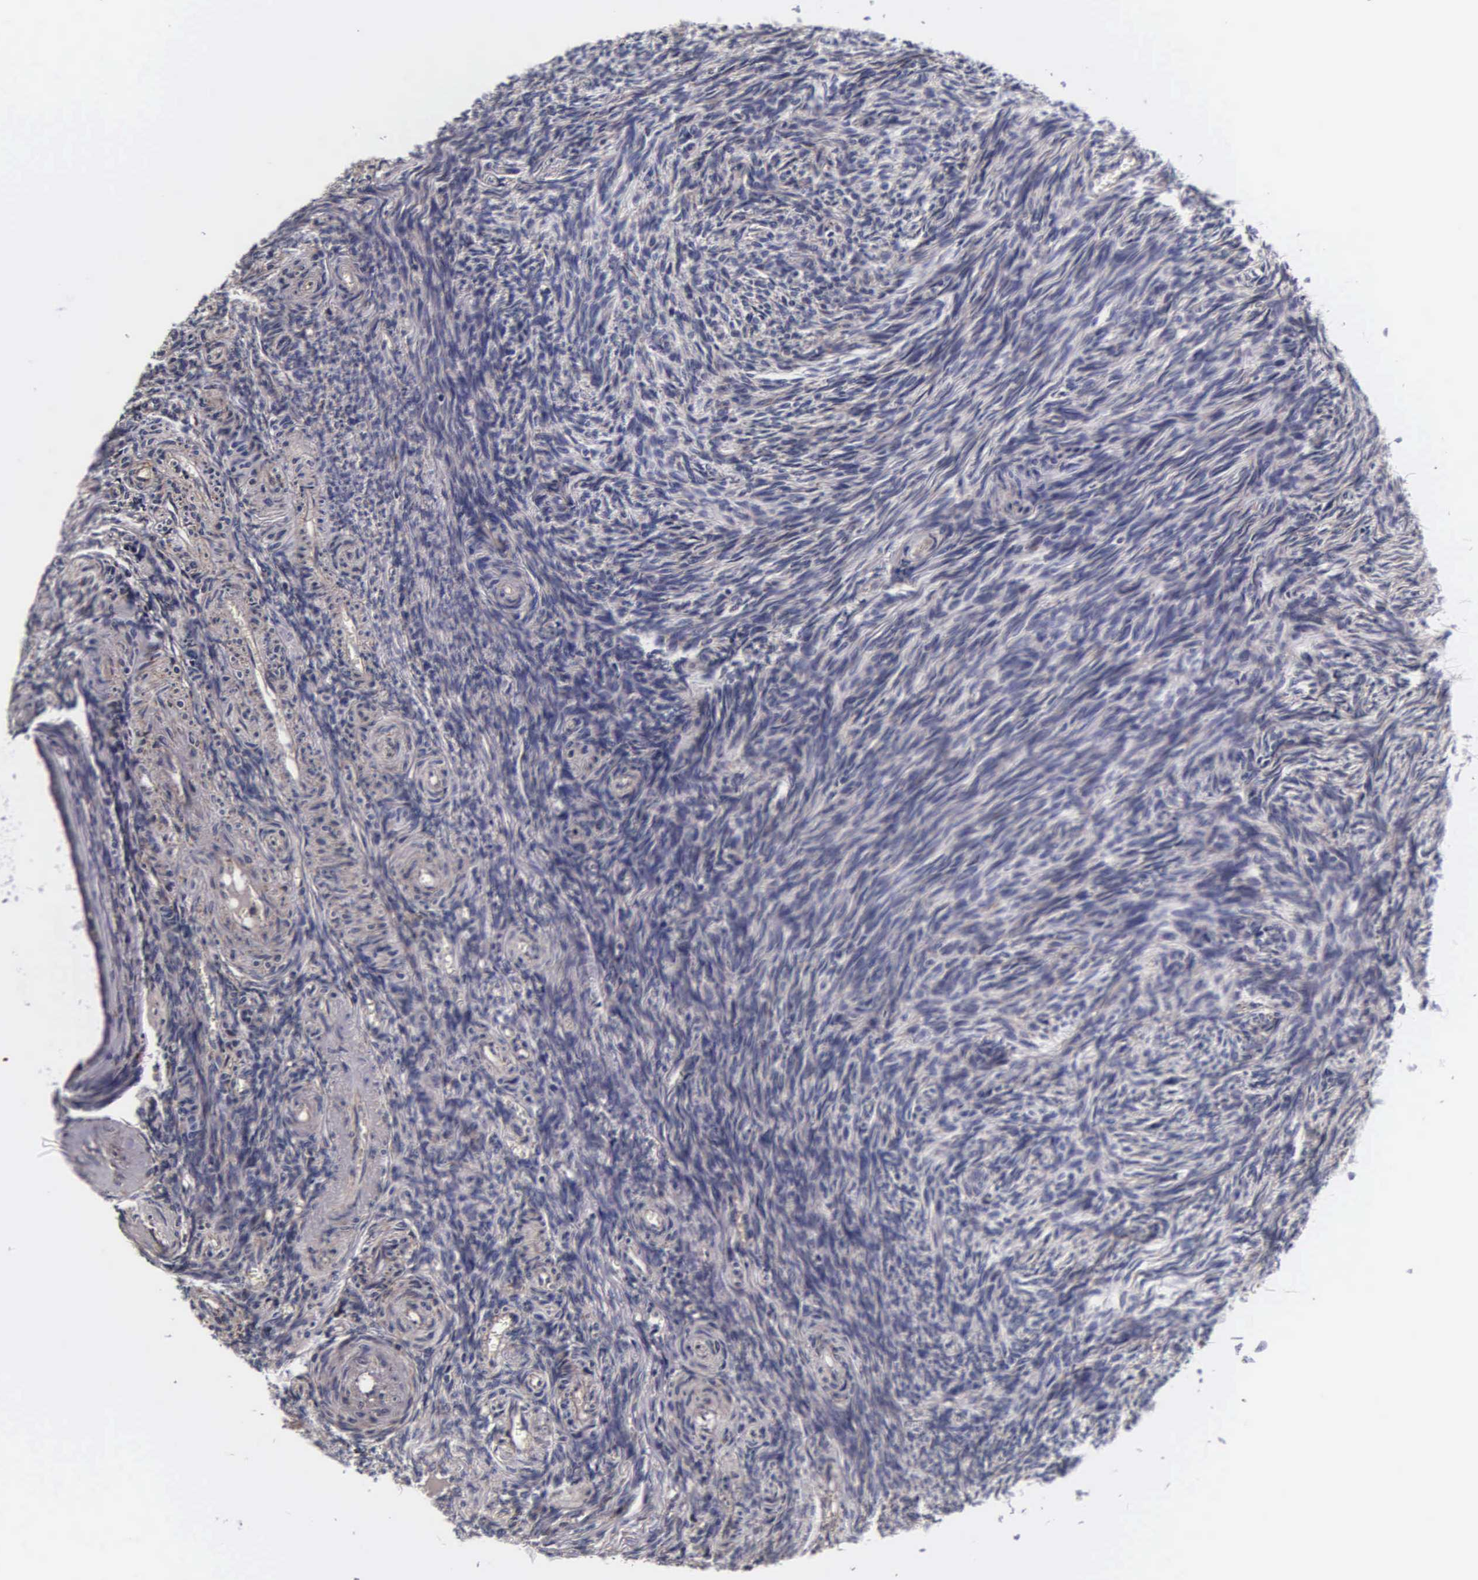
{"staining": {"intensity": "negative", "quantity": "none", "location": "none"}, "tissue": "ovary", "cell_type": "Ovarian stroma cells", "image_type": "normal", "snomed": [{"axis": "morphology", "description": "Normal tissue, NOS"}, {"axis": "topography", "description": "Ovary"}], "caption": "This is an IHC histopathology image of normal human ovary. There is no positivity in ovarian stroma cells.", "gene": "PSMA3", "patient": {"sex": "female", "age": 54}}